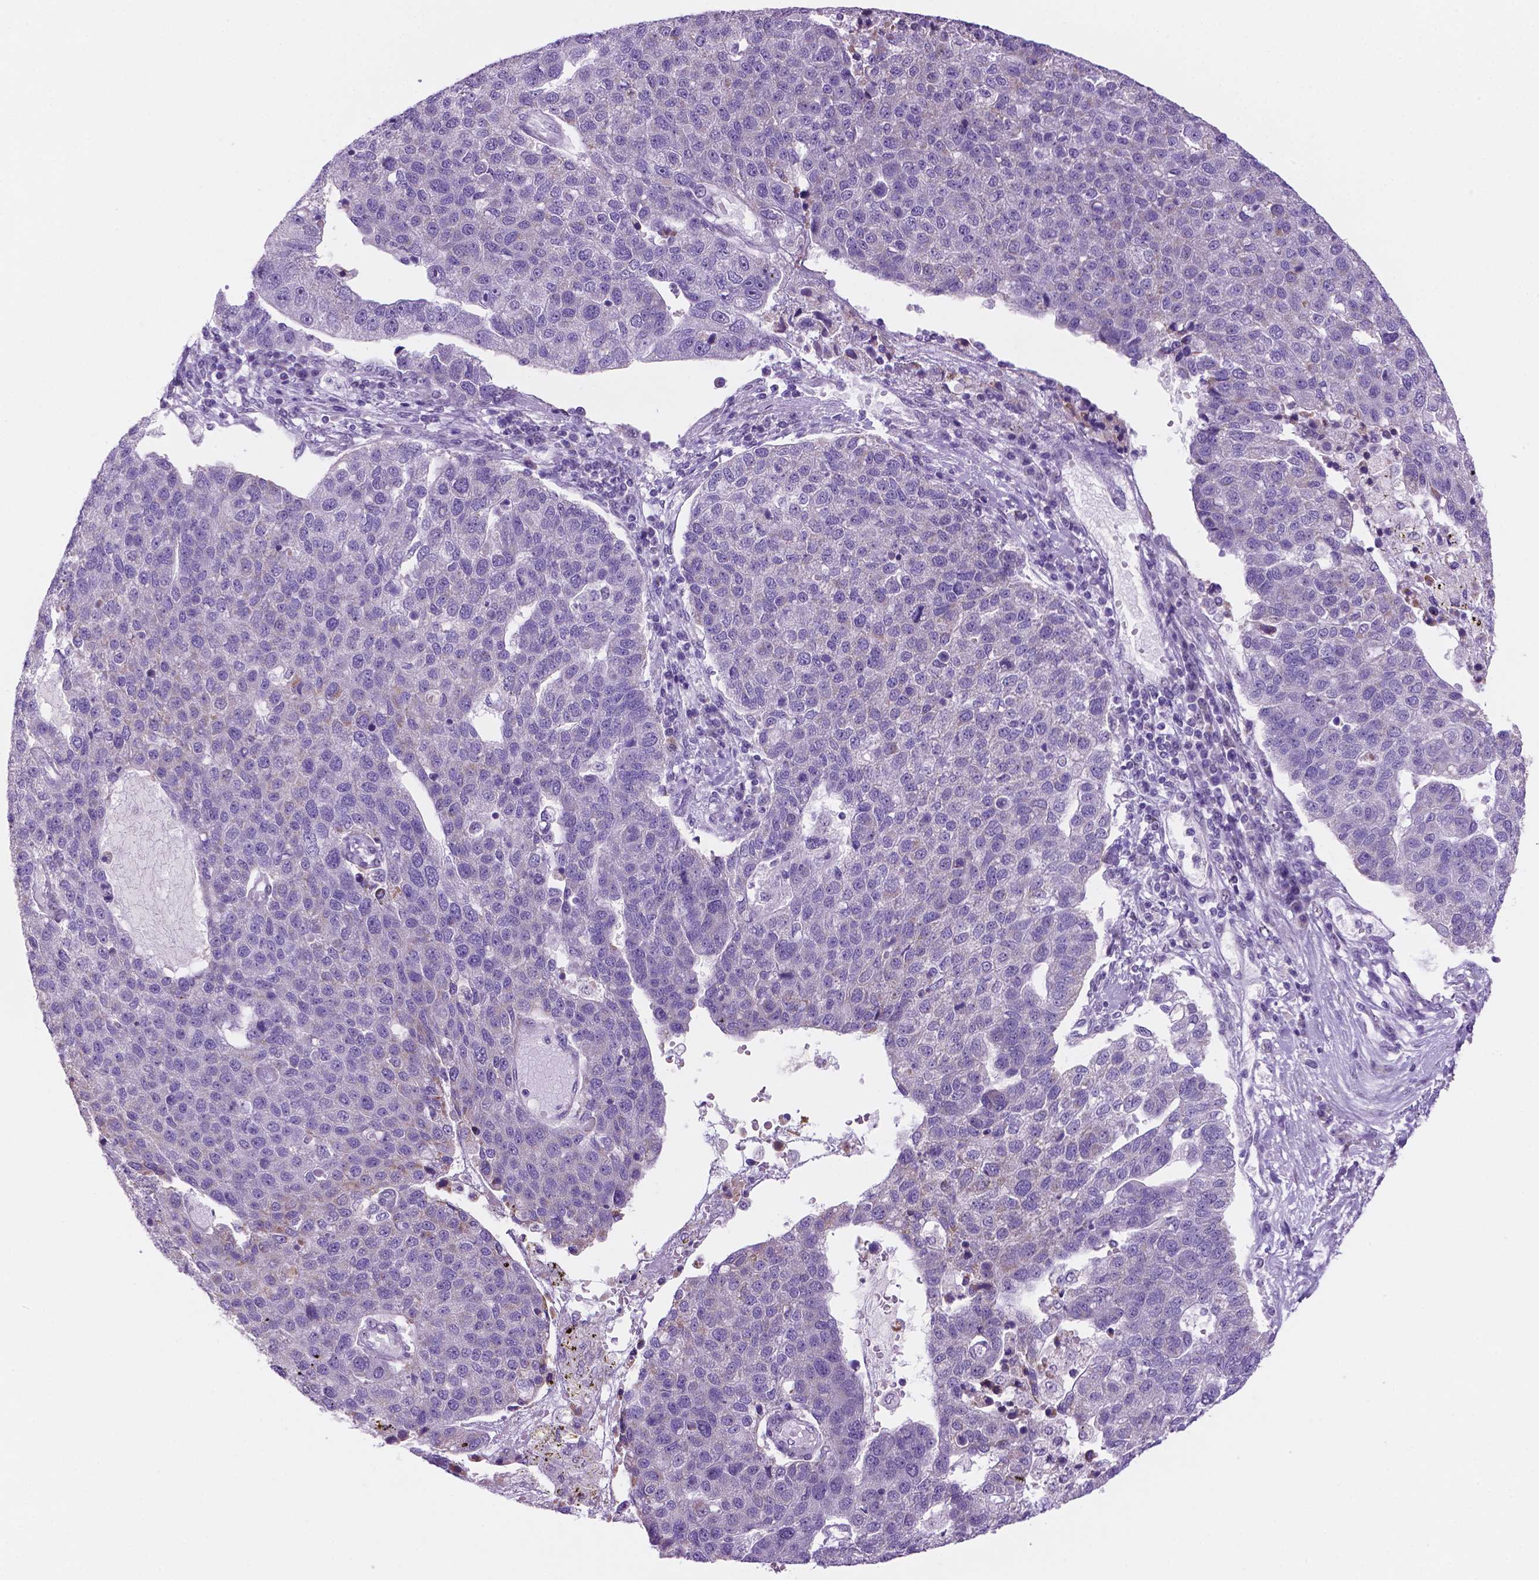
{"staining": {"intensity": "negative", "quantity": "none", "location": "none"}, "tissue": "pancreatic cancer", "cell_type": "Tumor cells", "image_type": "cancer", "snomed": [{"axis": "morphology", "description": "Adenocarcinoma, NOS"}, {"axis": "topography", "description": "Pancreas"}], "caption": "A high-resolution histopathology image shows IHC staining of adenocarcinoma (pancreatic), which reveals no significant expression in tumor cells.", "gene": "C18orf21", "patient": {"sex": "female", "age": 61}}